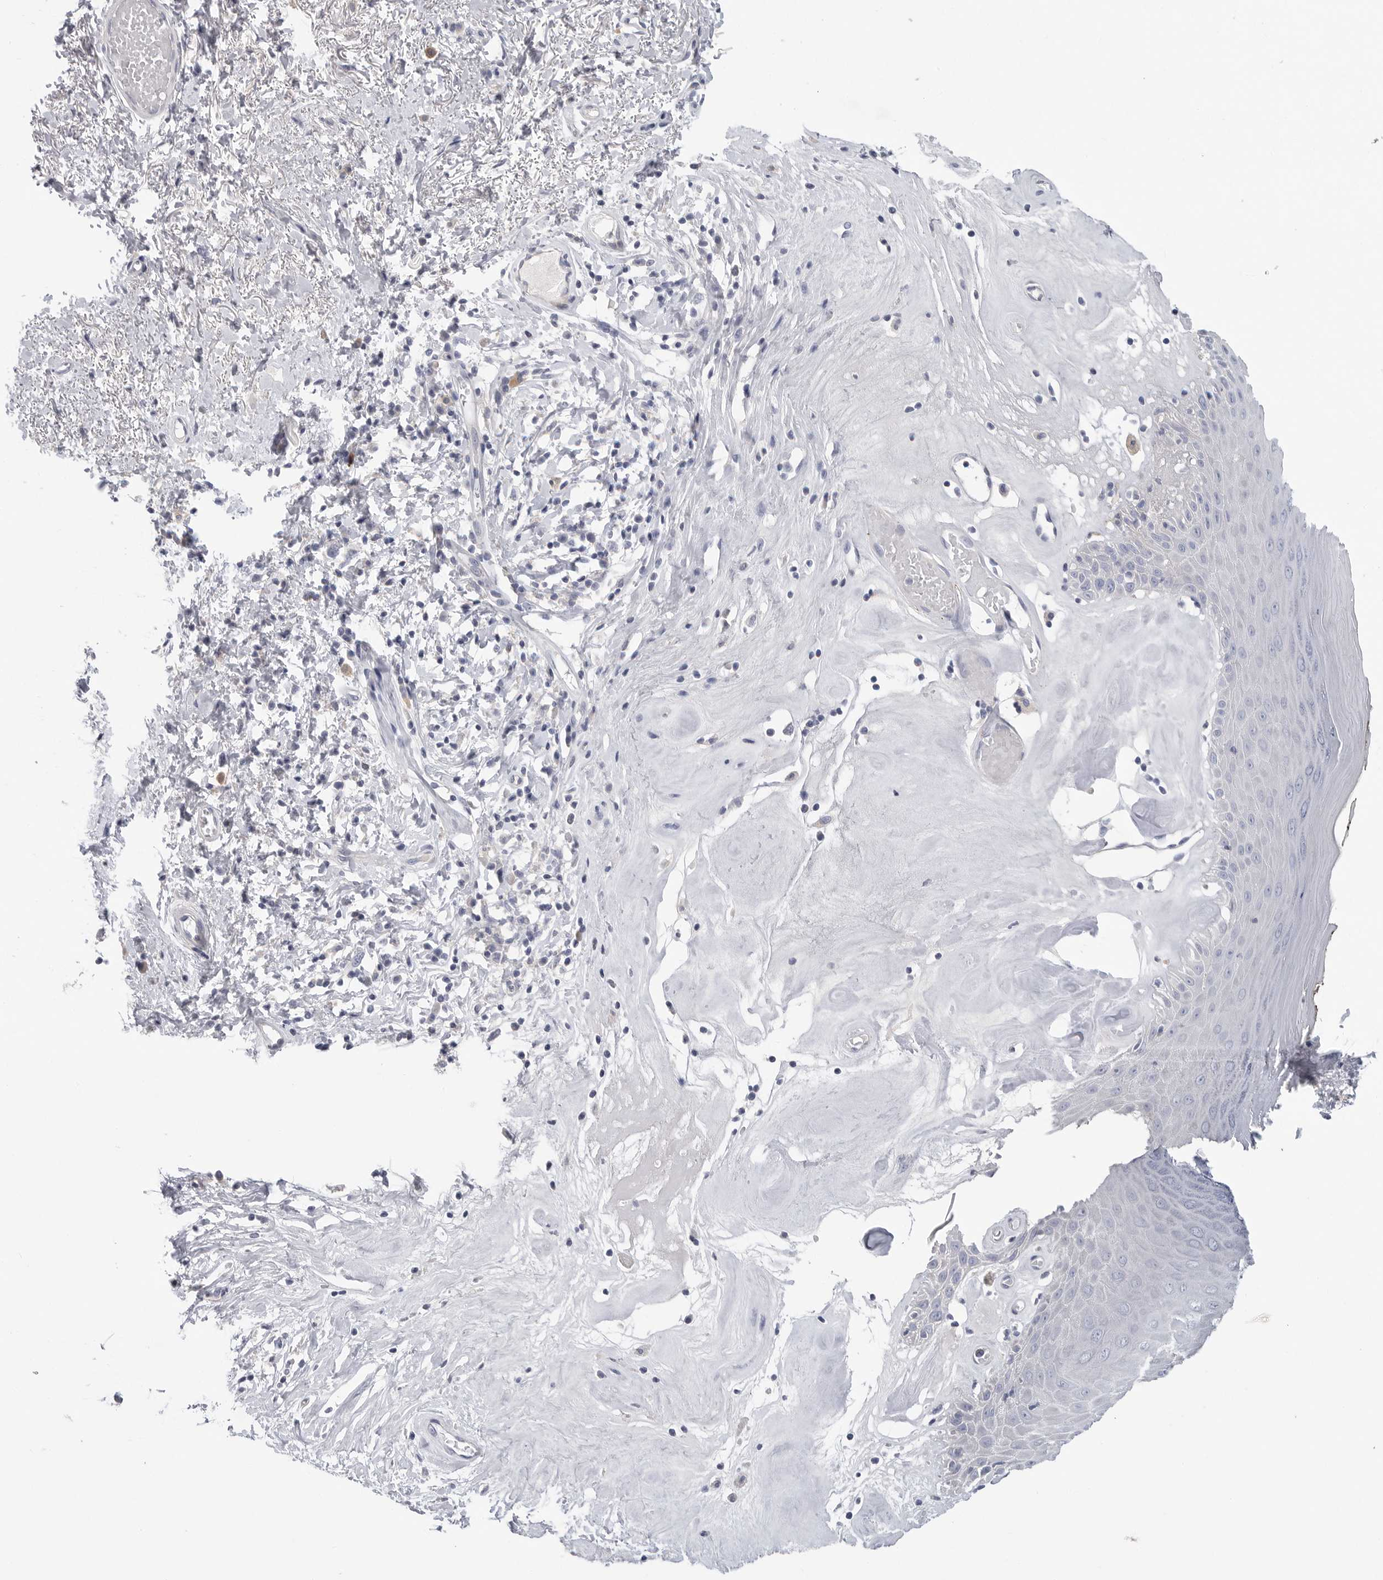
{"staining": {"intensity": "weak", "quantity": "<25%", "location": "cytoplasmic/membranous"}, "tissue": "skin", "cell_type": "Epidermal cells", "image_type": "normal", "snomed": [{"axis": "morphology", "description": "Normal tissue, NOS"}, {"axis": "morphology", "description": "Inflammation, NOS"}, {"axis": "topography", "description": "Vulva"}], "caption": "Photomicrograph shows no protein expression in epidermal cells of normal skin. Nuclei are stained in blue.", "gene": "CAMK2B", "patient": {"sex": "female", "age": 84}}